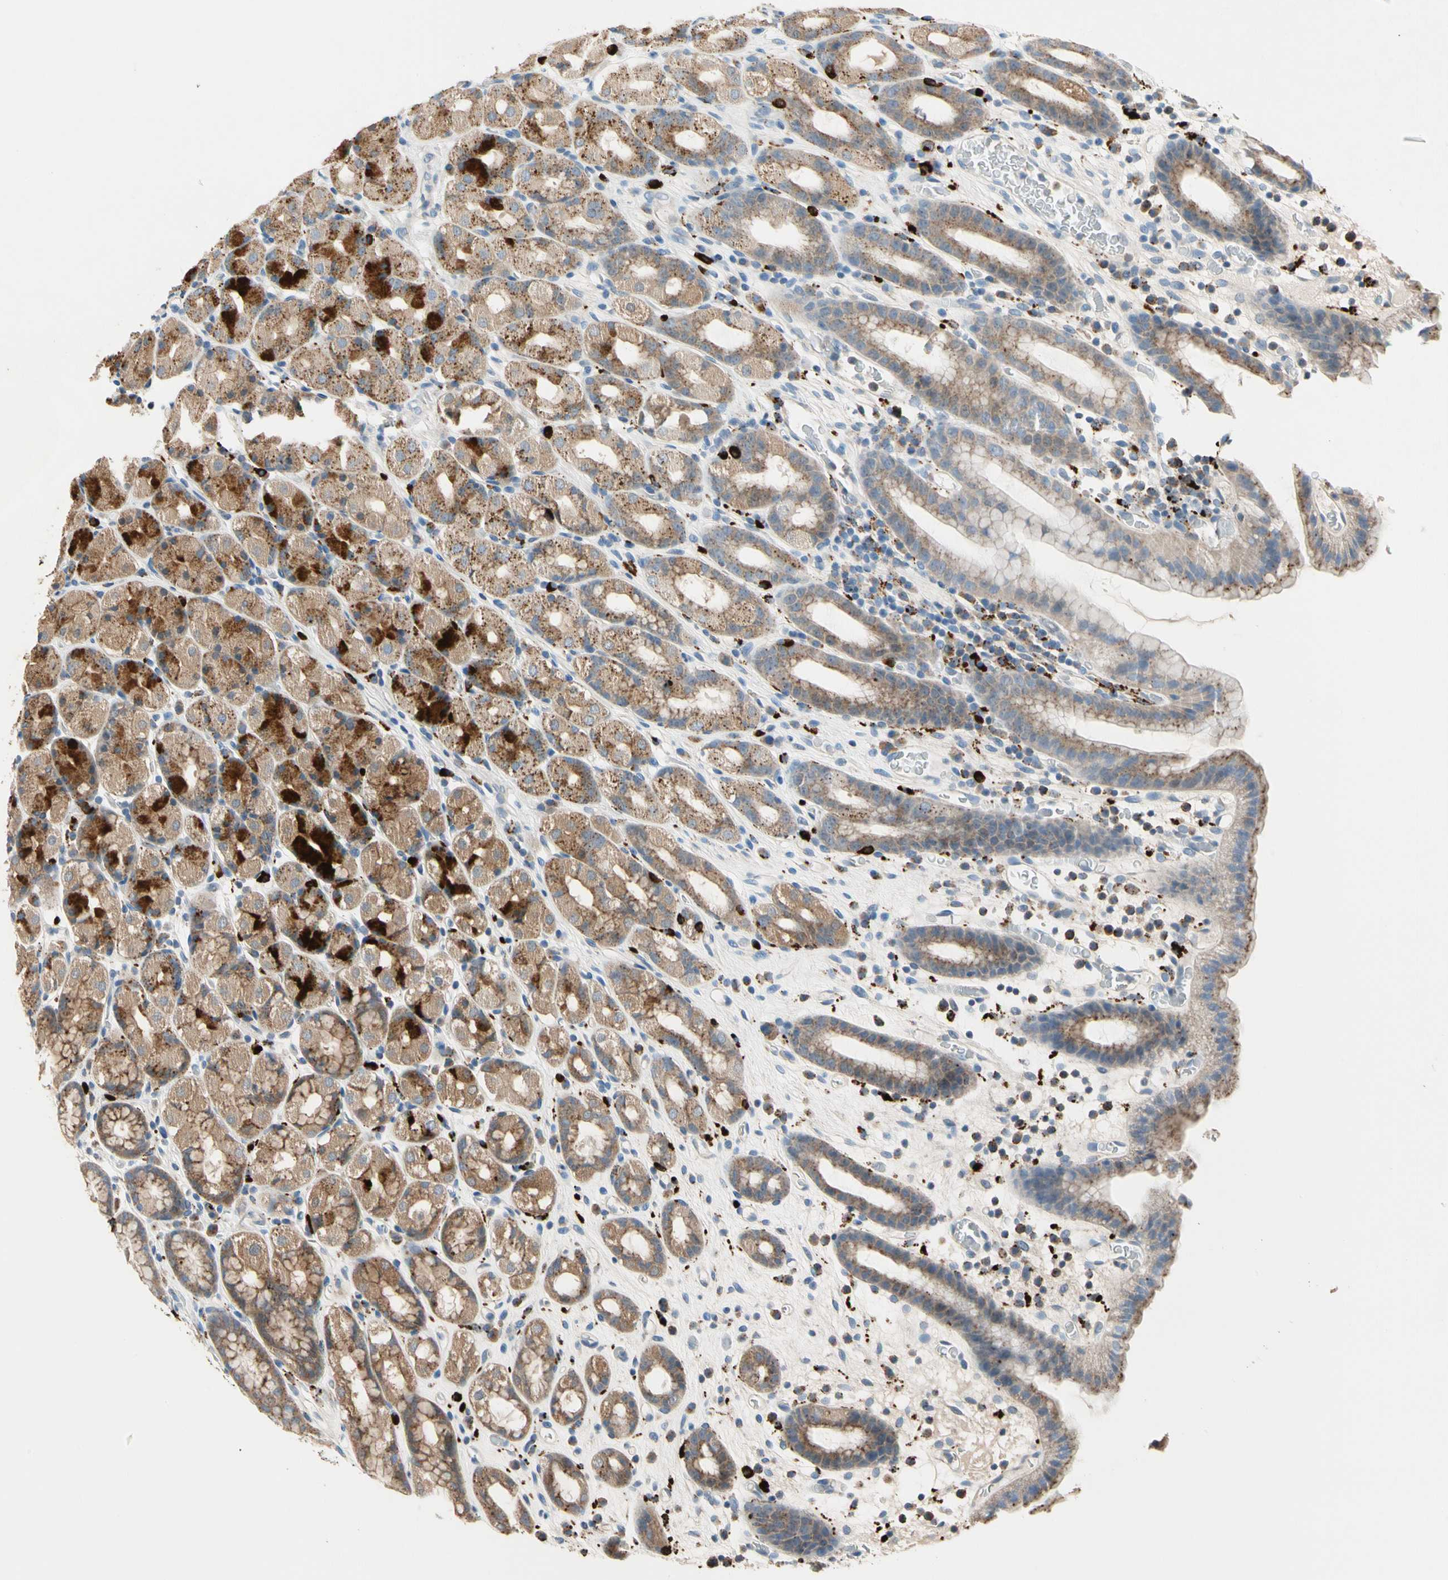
{"staining": {"intensity": "moderate", "quantity": "25%-75%", "location": "cytoplasmic/membranous"}, "tissue": "stomach", "cell_type": "Glandular cells", "image_type": "normal", "snomed": [{"axis": "morphology", "description": "Normal tissue, NOS"}, {"axis": "topography", "description": "Stomach, upper"}], "caption": "Protein staining by immunohistochemistry (IHC) exhibits moderate cytoplasmic/membranous staining in about 25%-75% of glandular cells in normal stomach.", "gene": "GM2A", "patient": {"sex": "male", "age": 68}}